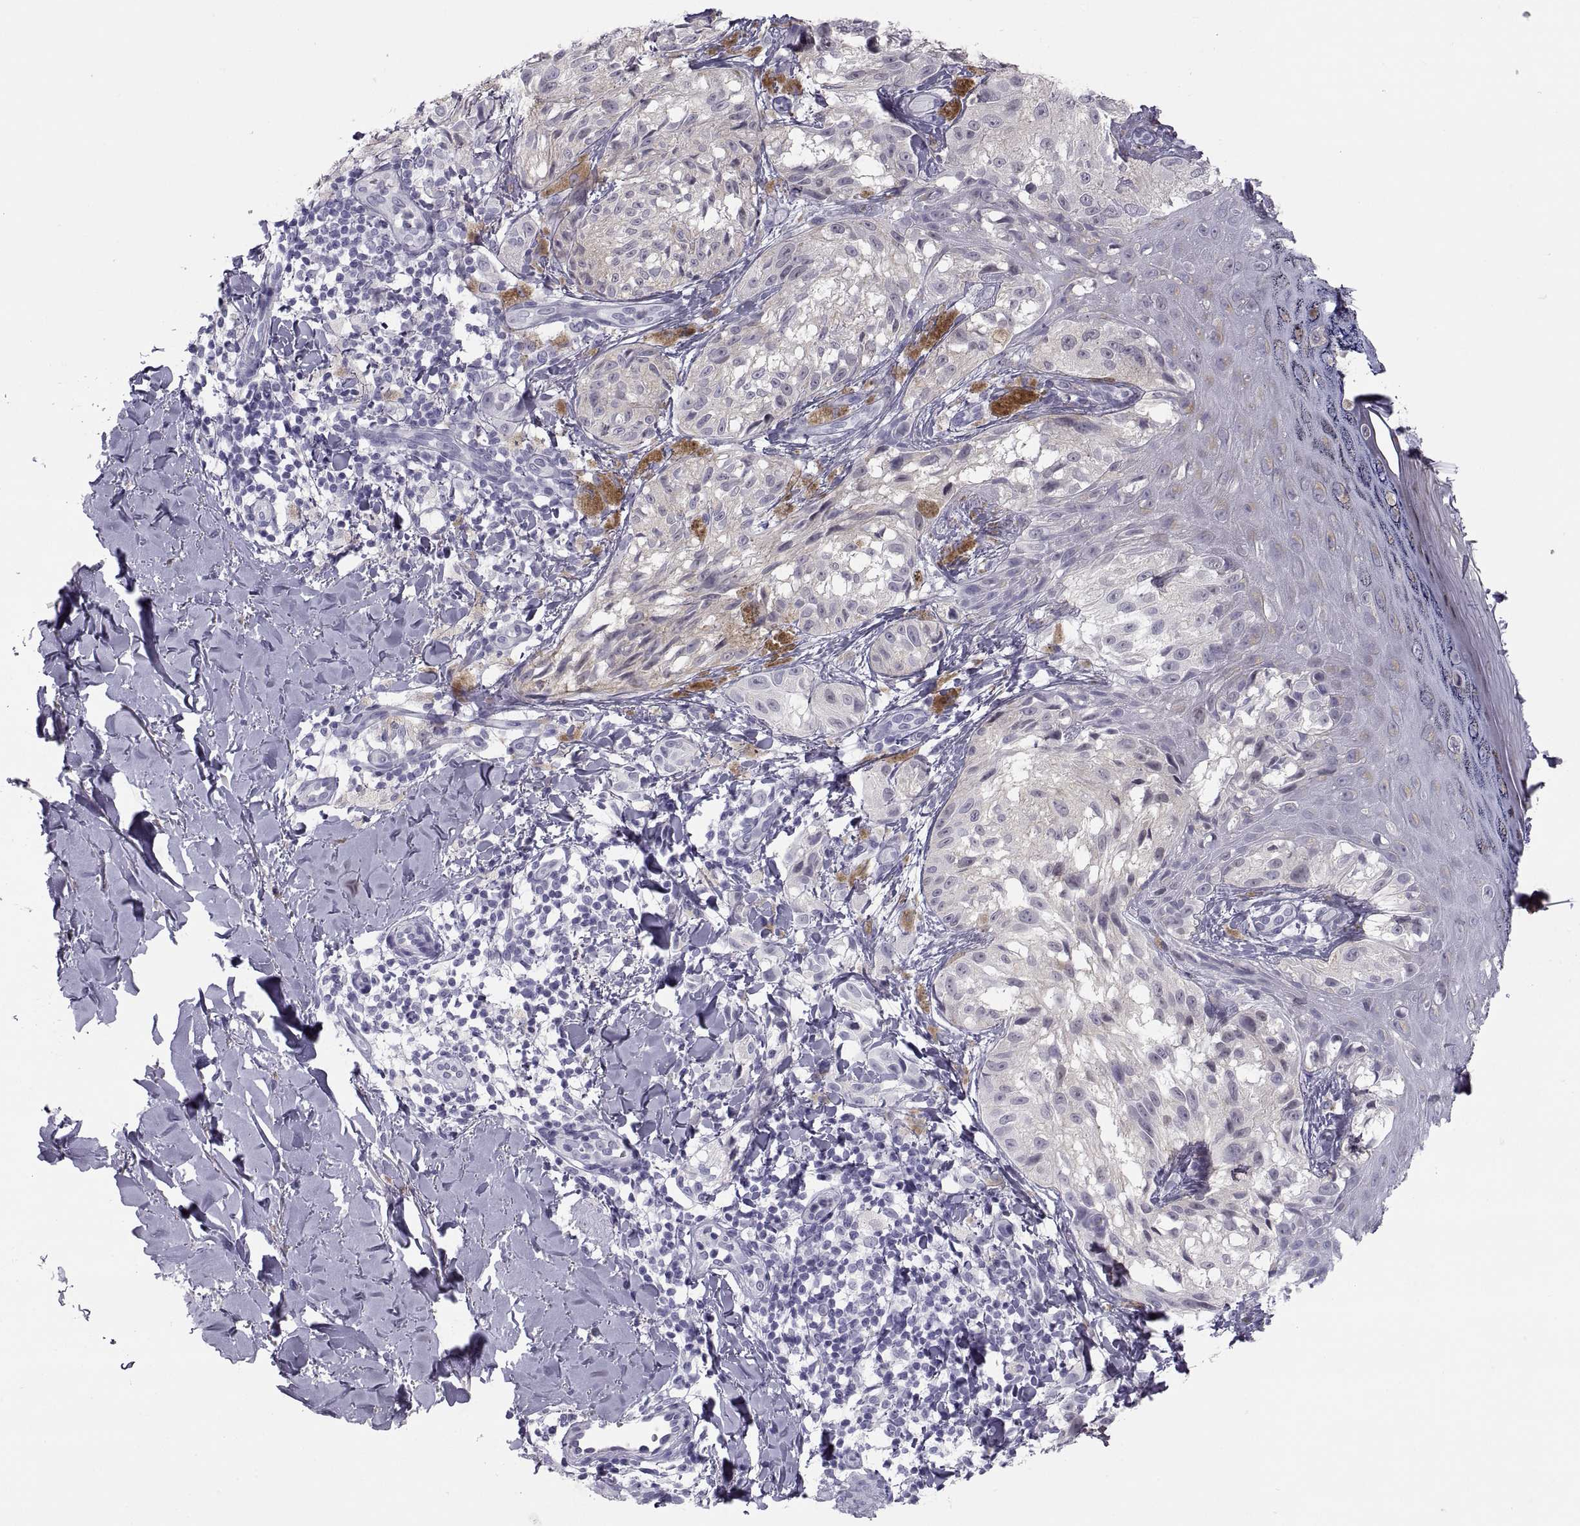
{"staining": {"intensity": "negative", "quantity": "none", "location": "none"}, "tissue": "melanoma", "cell_type": "Tumor cells", "image_type": "cancer", "snomed": [{"axis": "morphology", "description": "Malignant melanoma, NOS"}, {"axis": "topography", "description": "Skin"}], "caption": "High magnification brightfield microscopy of malignant melanoma stained with DAB (brown) and counterstained with hematoxylin (blue): tumor cells show no significant staining.", "gene": "MAGEB2", "patient": {"sex": "male", "age": 36}}